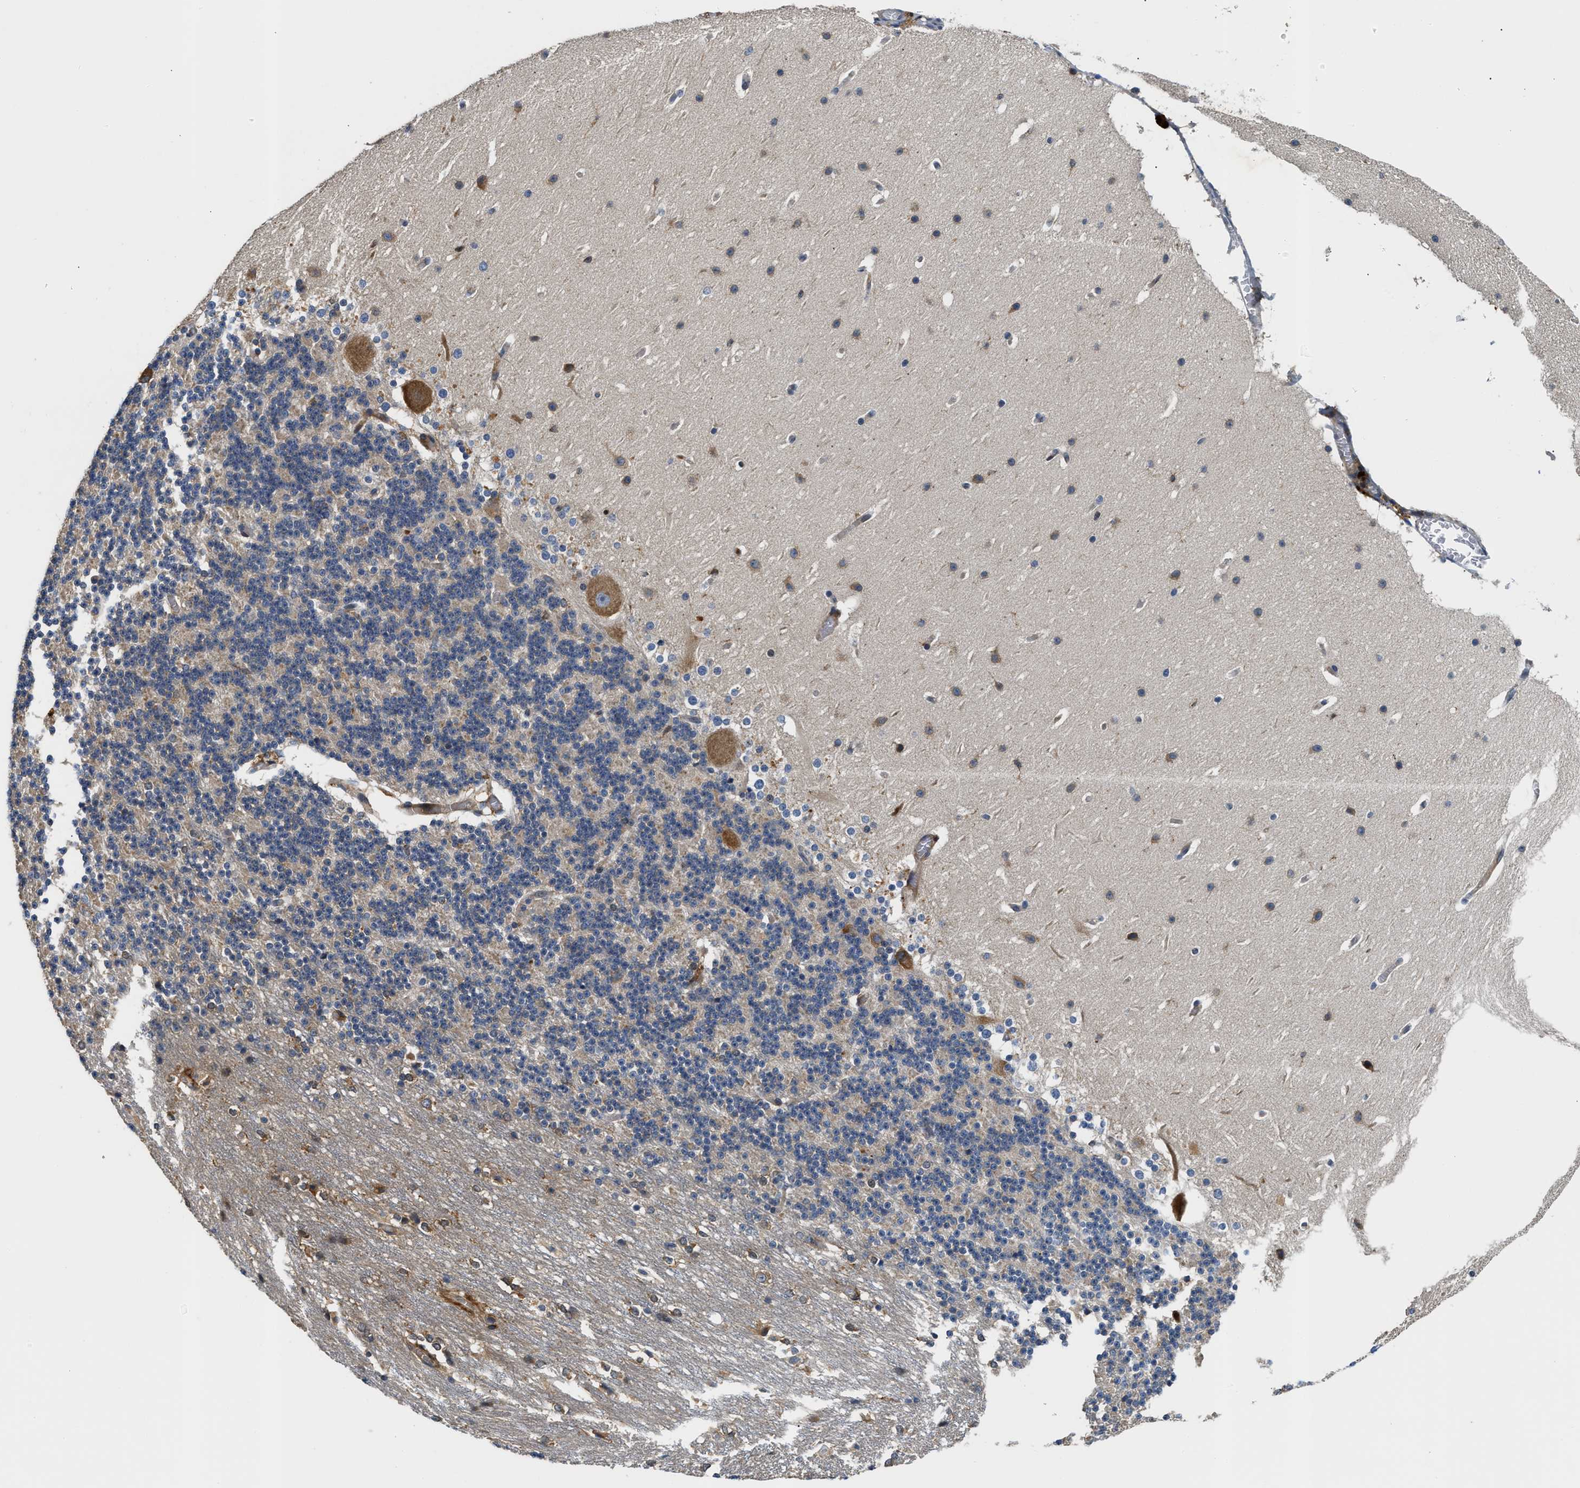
{"staining": {"intensity": "weak", "quantity": "<25%", "location": "cytoplasmic/membranous"}, "tissue": "cerebellum", "cell_type": "Cells in granular layer", "image_type": "normal", "snomed": [{"axis": "morphology", "description": "Normal tissue, NOS"}, {"axis": "topography", "description": "Cerebellum"}], "caption": "The immunohistochemistry photomicrograph has no significant staining in cells in granular layer of cerebellum. Brightfield microscopy of immunohistochemistry (IHC) stained with DAB (brown) and hematoxylin (blue), captured at high magnification.", "gene": "OSTF1", "patient": {"sex": "female", "age": 19}}